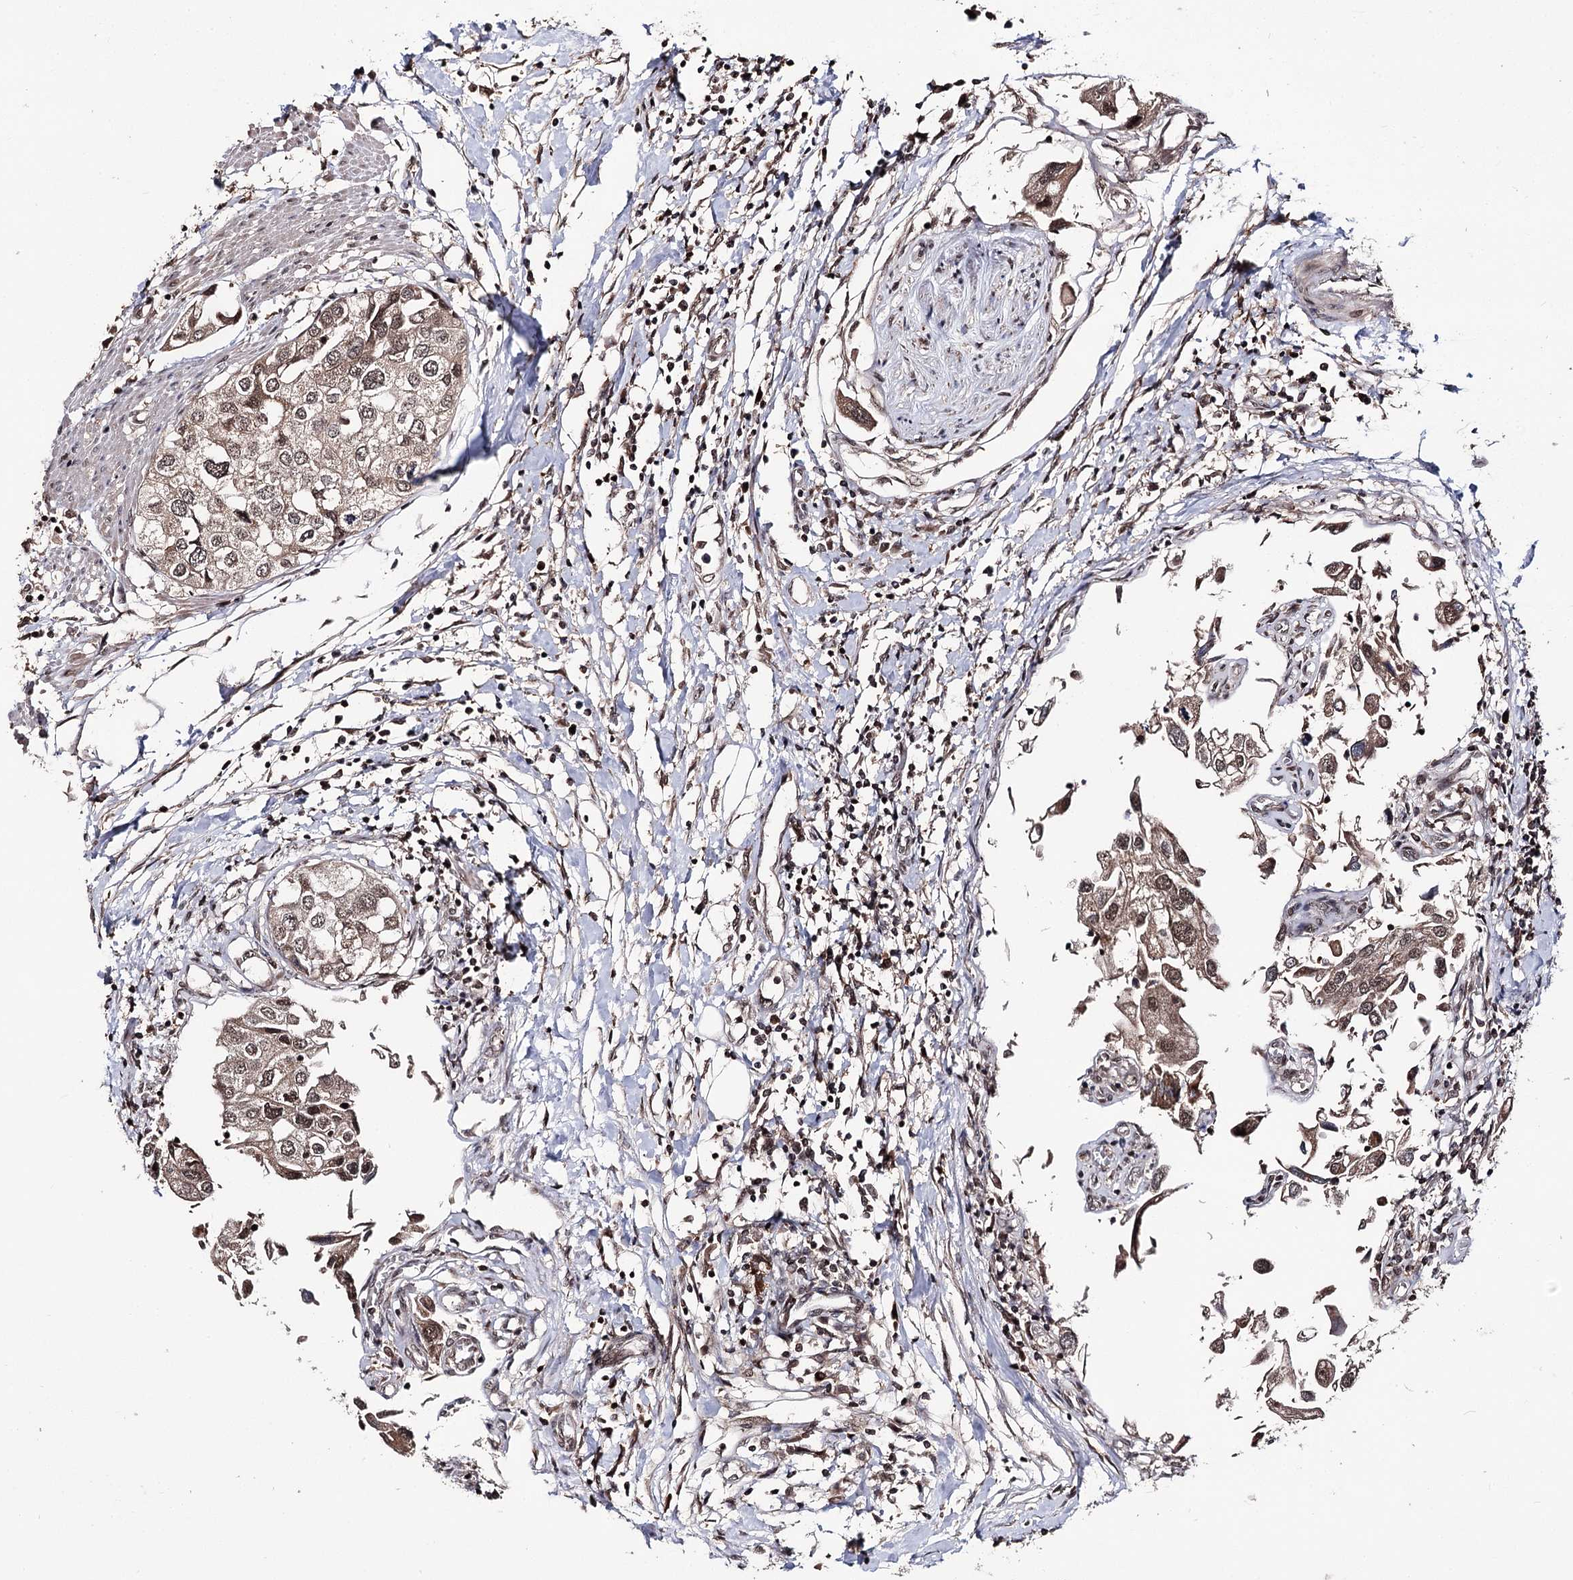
{"staining": {"intensity": "moderate", "quantity": ">75%", "location": "cytoplasmic/membranous,nuclear"}, "tissue": "urothelial cancer", "cell_type": "Tumor cells", "image_type": "cancer", "snomed": [{"axis": "morphology", "description": "Urothelial carcinoma, High grade"}, {"axis": "topography", "description": "Urinary bladder"}], "caption": "High-grade urothelial carcinoma stained for a protein demonstrates moderate cytoplasmic/membranous and nuclear positivity in tumor cells.", "gene": "FAM53B", "patient": {"sex": "male", "age": 64}}